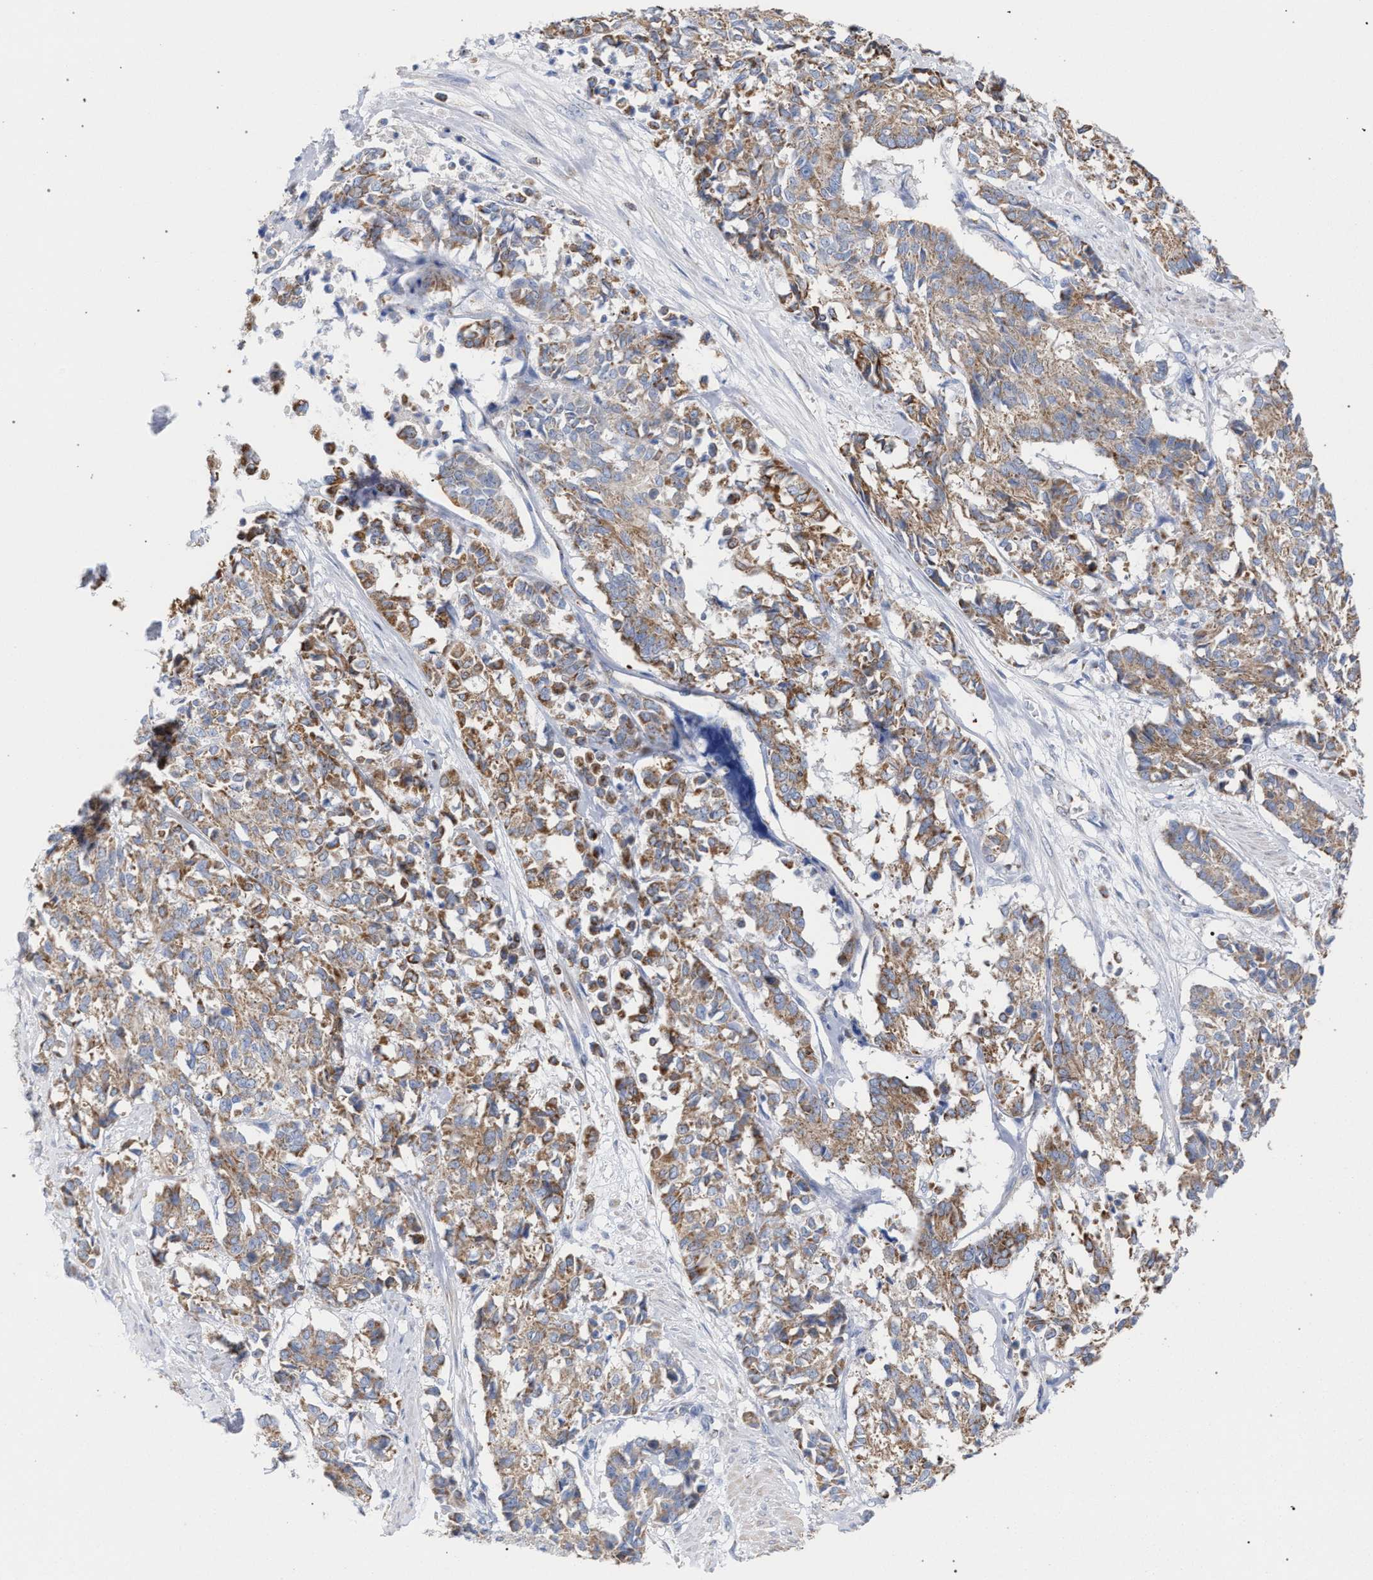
{"staining": {"intensity": "moderate", "quantity": ">75%", "location": "cytoplasmic/membranous"}, "tissue": "cervical cancer", "cell_type": "Tumor cells", "image_type": "cancer", "snomed": [{"axis": "morphology", "description": "Squamous cell carcinoma, NOS"}, {"axis": "topography", "description": "Cervix"}], "caption": "Approximately >75% of tumor cells in human cervical cancer reveal moderate cytoplasmic/membranous protein positivity as visualized by brown immunohistochemical staining.", "gene": "ECI2", "patient": {"sex": "female", "age": 35}}